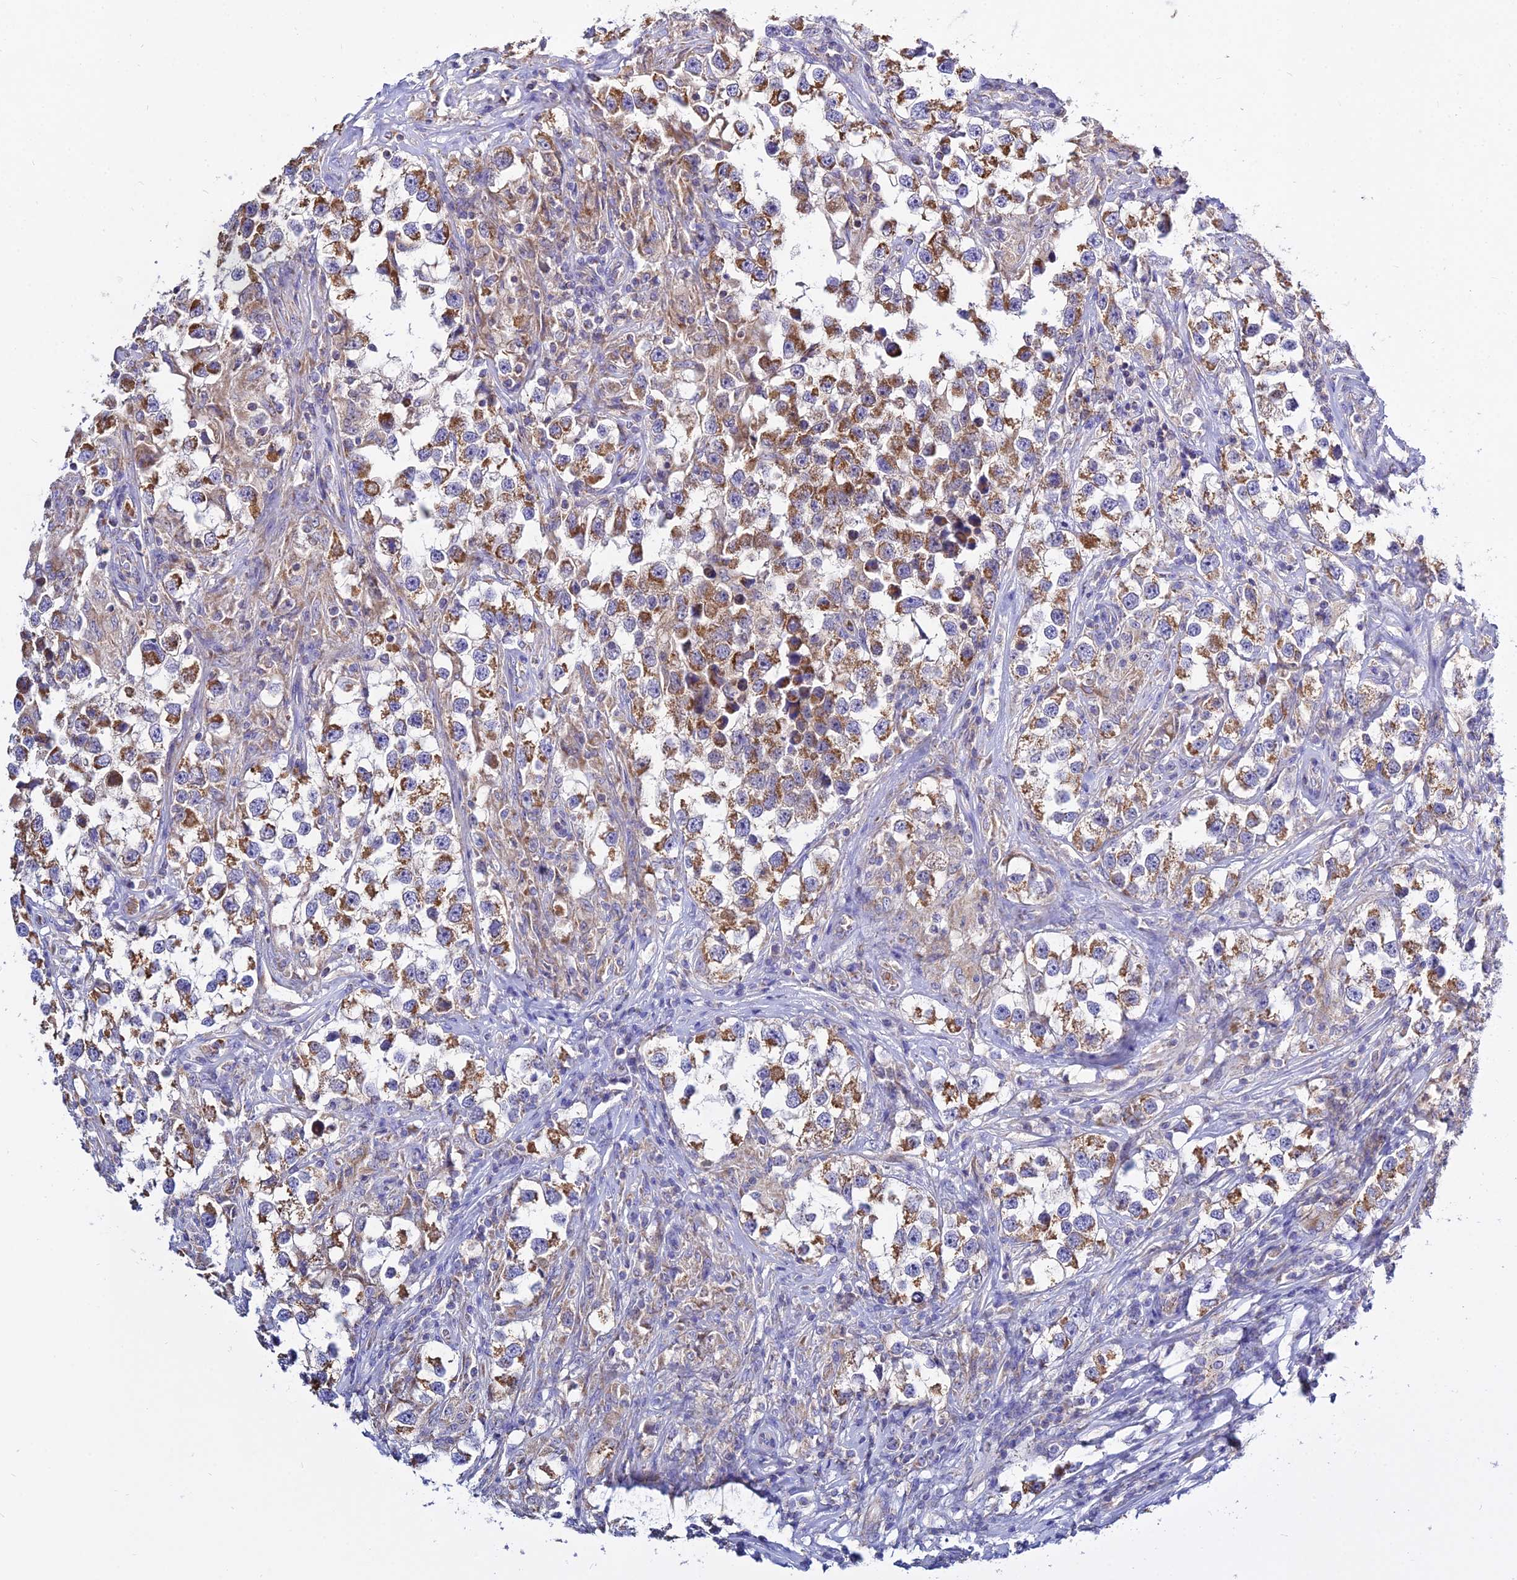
{"staining": {"intensity": "moderate", "quantity": ">75%", "location": "cytoplasmic/membranous"}, "tissue": "testis cancer", "cell_type": "Tumor cells", "image_type": "cancer", "snomed": [{"axis": "morphology", "description": "Seminoma, NOS"}, {"axis": "topography", "description": "Testis"}], "caption": "Tumor cells demonstrate medium levels of moderate cytoplasmic/membranous expression in about >75% of cells in testis cancer. (DAB = brown stain, brightfield microscopy at high magnification).", "gene": "TYW5", "patient": {"sex": "male", "age": 46}}